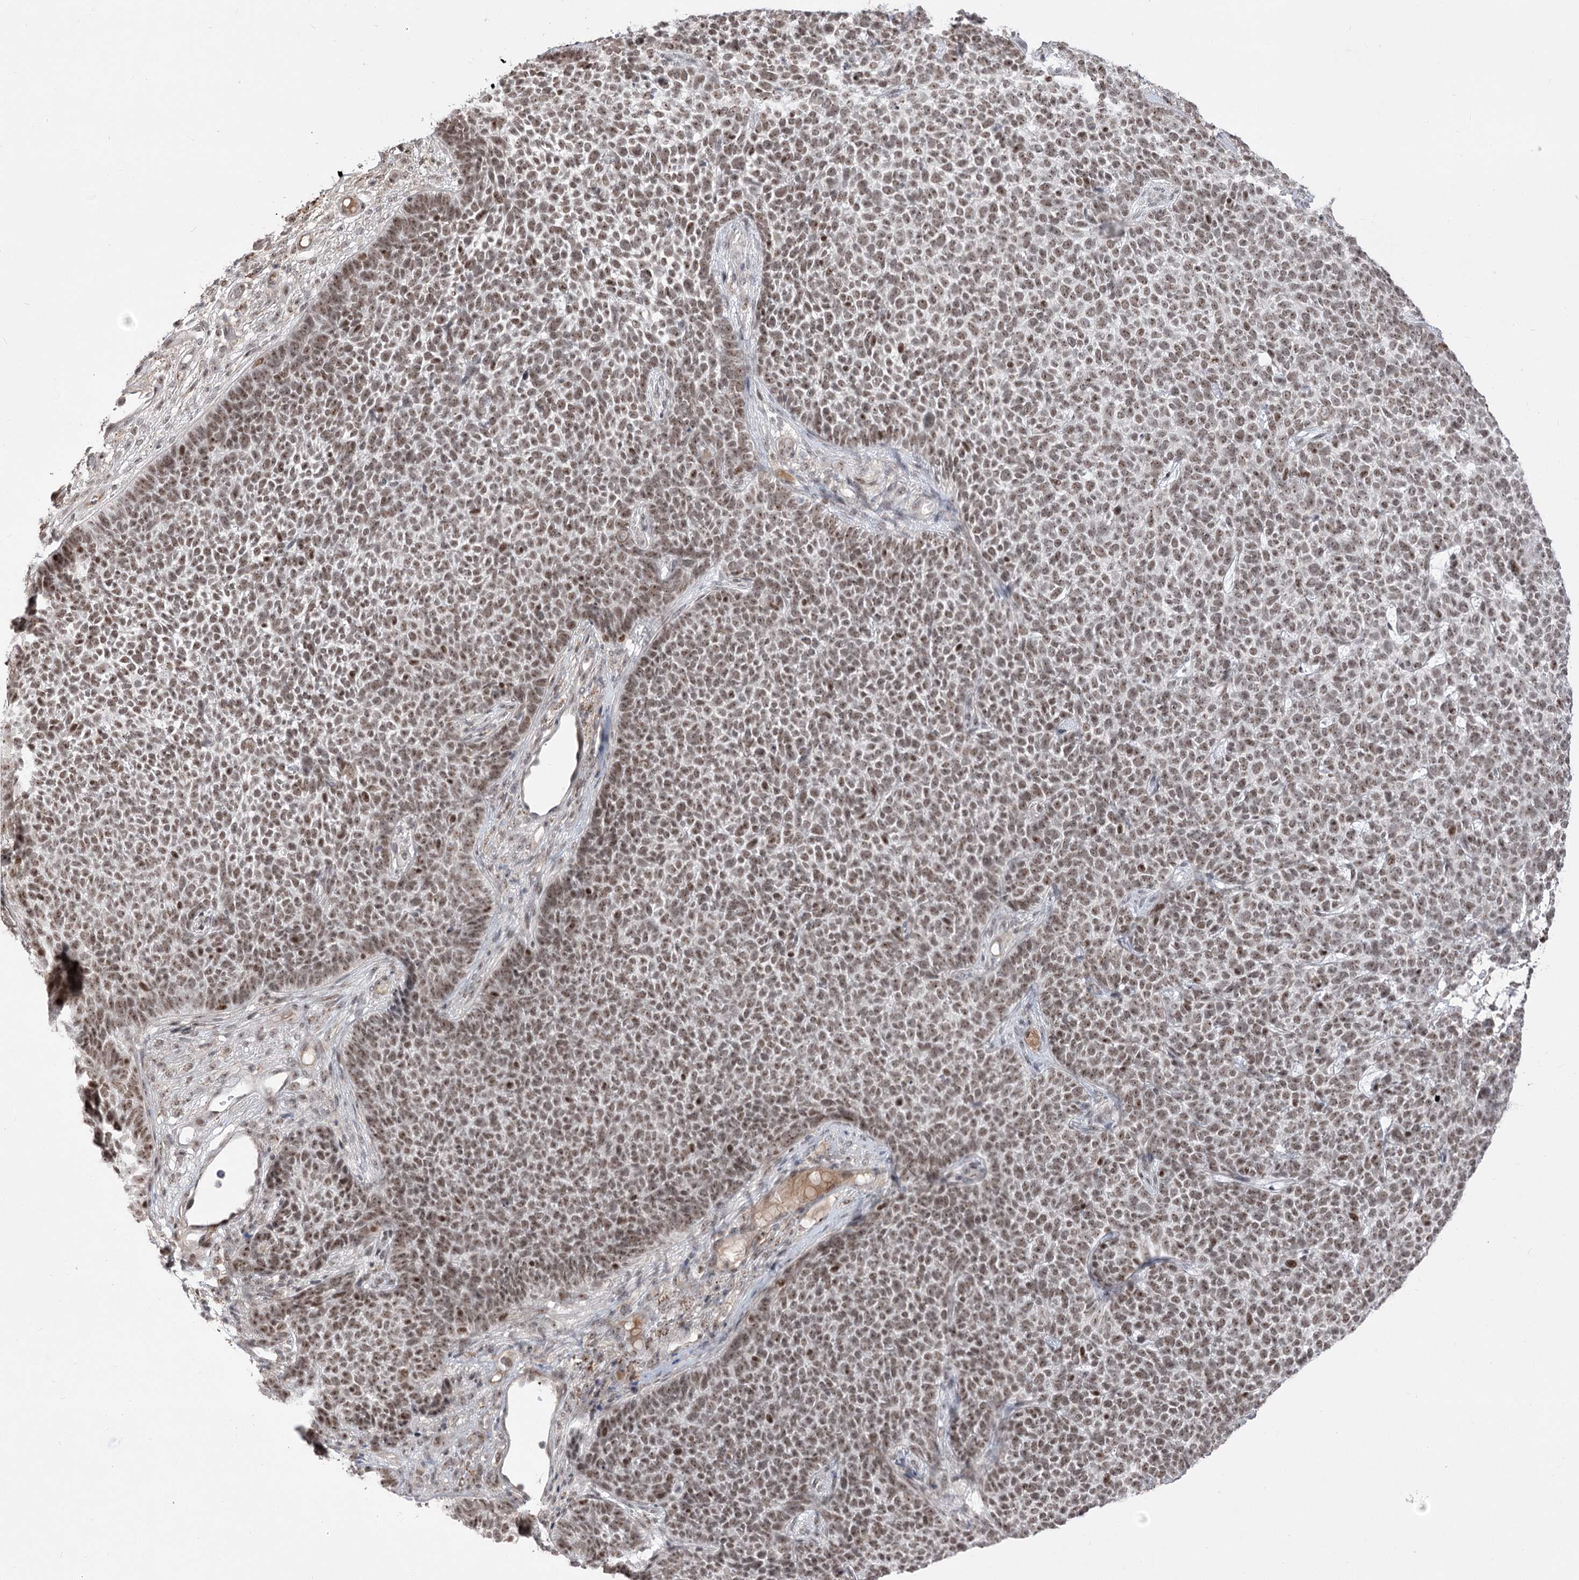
{"staining": {"intensity": "weak", "quantity": ">75%", "location": "nuclear"}, "tissue": "skin cancer", "cell_type": "Tumor cells", "image_type": "cancer", "snomed": [{"axis": "morphology", "description": "Basal cell carcinoma"}, {"axis": "topography", "description": "Skin"}], "caption": "The immunohistochemical stain highlights weak nuclear positivity in tumor cells of basal cell carcinoma (skin) tissue.", "gene": "ZSCAN23", "patient": {"sex": "female", "age": 84}}